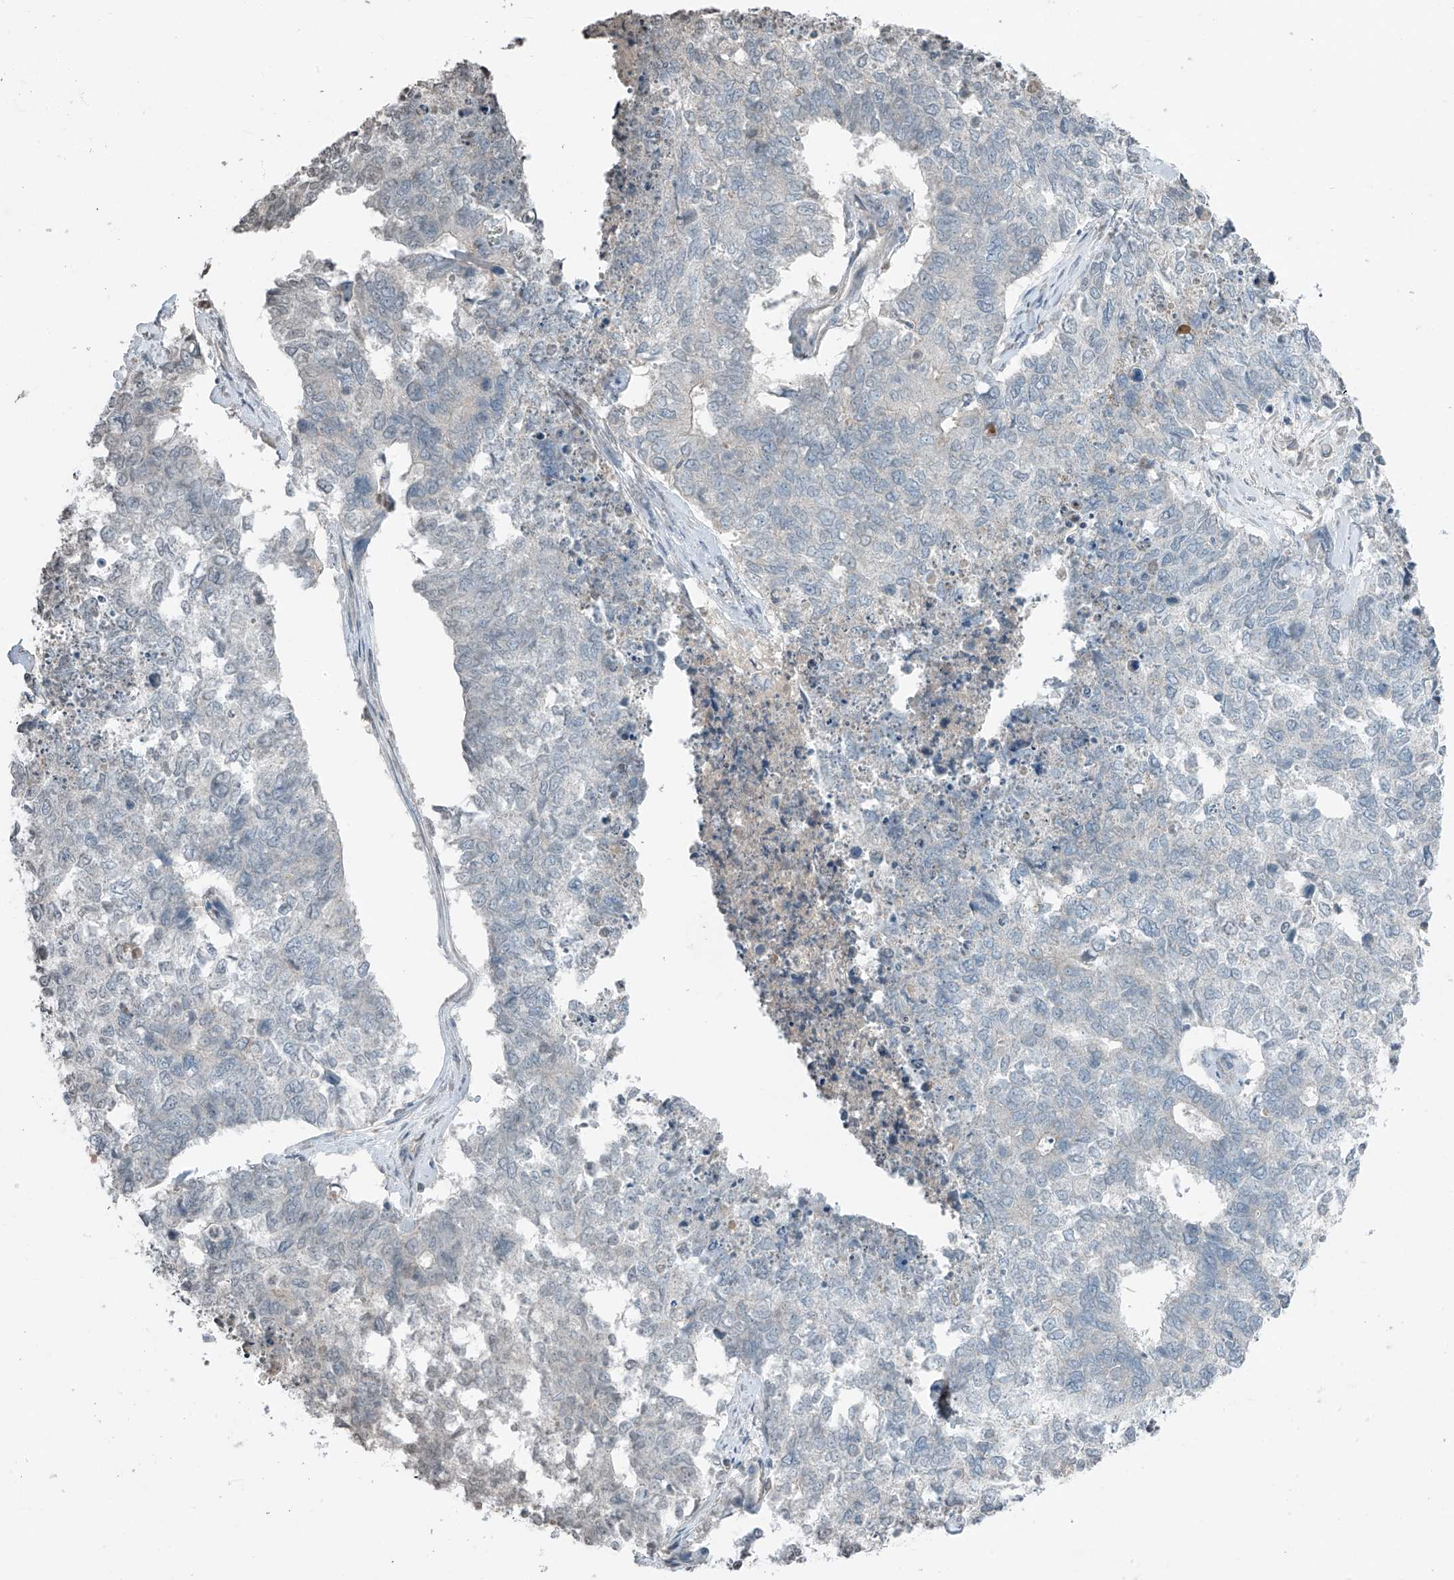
{"staining": {"intensity": "negative", "quantity": "none", "location": "none"}, "tissue": "cervical cancer", "cell_type": "Tumor cells", "image_type": "cancer", "snomed": [{"axis": "morphology", "description": "Squamous cell carcinoma, NOS"}, {"axis": "topography", "description": "Cervix"}], "caption": "Immunohistochemical staining of human cervical cancer (squamous cell carcinoma) exhibits no significant expression in tumor cells.", "gene": "HOXA11", "patient": {"sex": "female", "age": 63}}